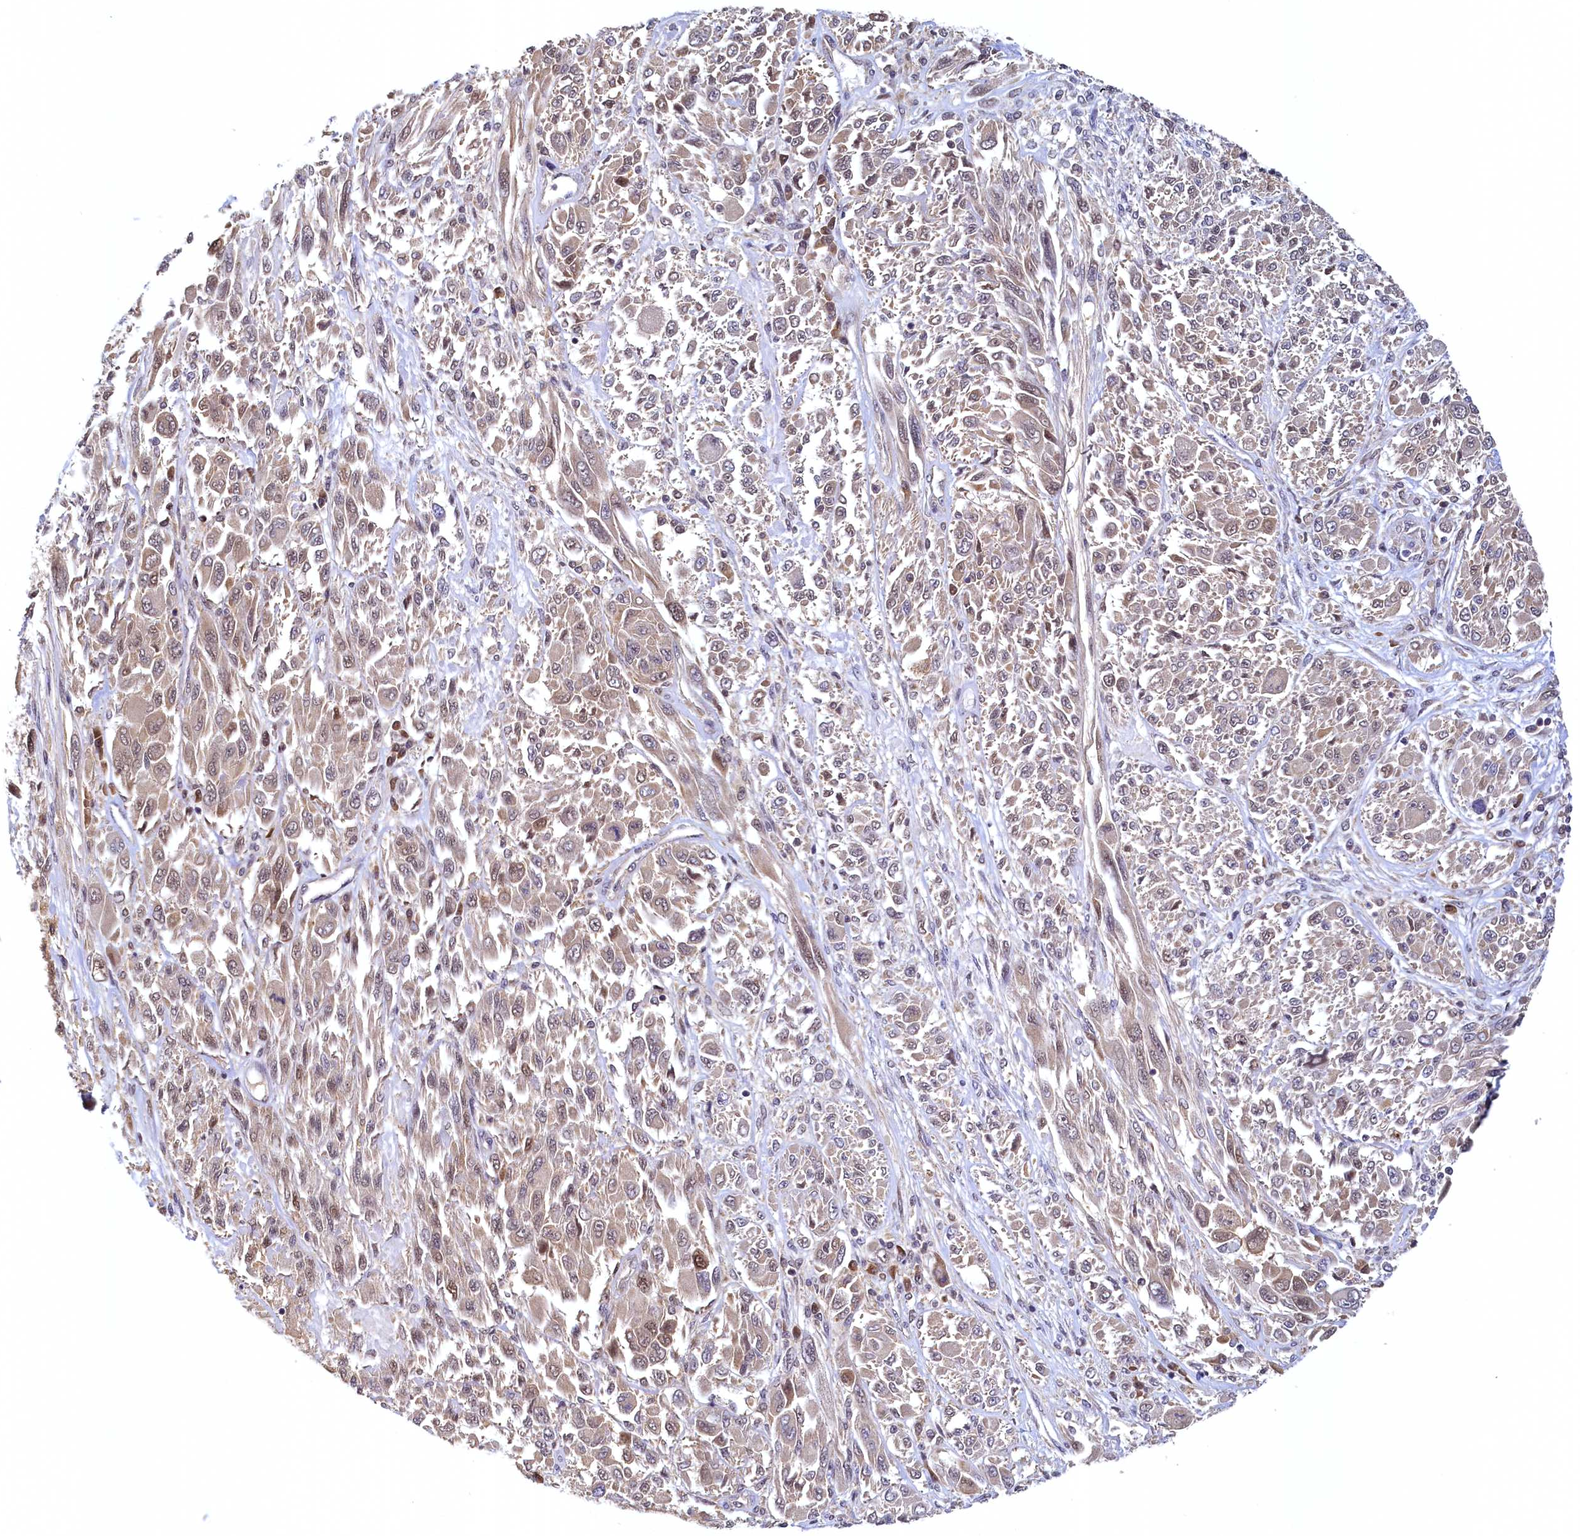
{"staining": {"intensity": "weak", "quantity": "25%-75%", "location": "nuclear"}, "tissue": "melanoma", "cell_type": "Tumor cells", "image_type": "cancer", "snomed": [{"axis": "morphology", "description": "Malignant melanoma, NOS"}, {"axis": "topography", "description": "Skin"}], "caption": "Tumor cells show low levels of weak nuclear staining in approximately 25%-75% of cells in malignant melanoma. (Stains: DAB (3,3'-diaminobenzidine) in brown, nuclei in blue, Microscopy: brightfield microscopy at high magnification).", "gene": "PAAF1", "patient": {"sex": "female", "age": 91}}